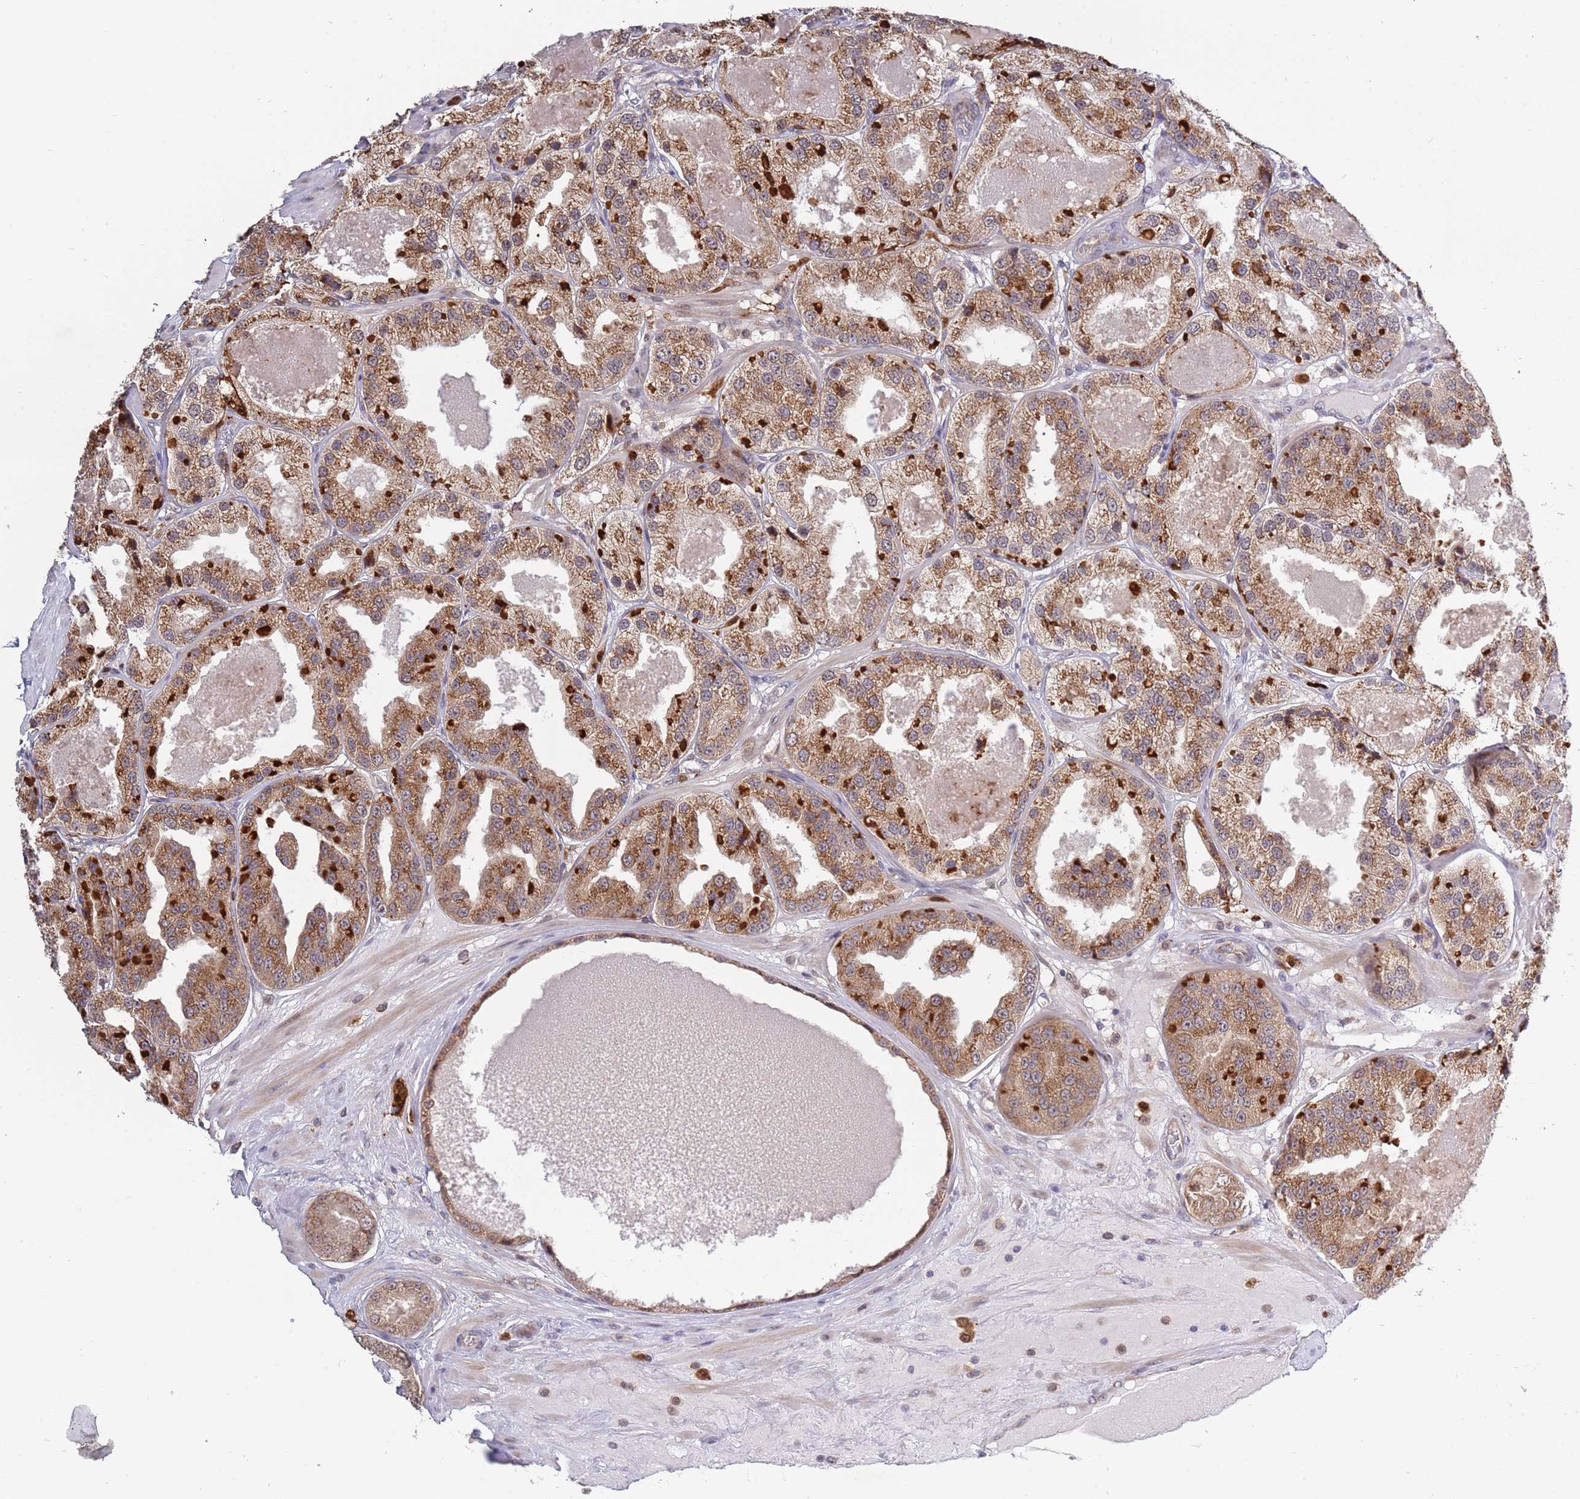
{"staining": {"intensity": "strong", "quantity": "25%-75%", "location": "cytoplasmic/membranous"}, "tissue": "prostate cancer", "cell_type": "Tumor cells", "image_type": "cancer", "snomed": [{"axis": "morphology", "description": "Adenocarcinoma, High grade"}, {"axis": "topography", "description": "Prostate"}], "caption": "Protein staining of prostate cancer tissue reveals strong cytoplasmic/membranous expression in about 25%-75% of tumor cells.", "gene": "CCNJL", "patient": {"sex": "male", "age": 63}}